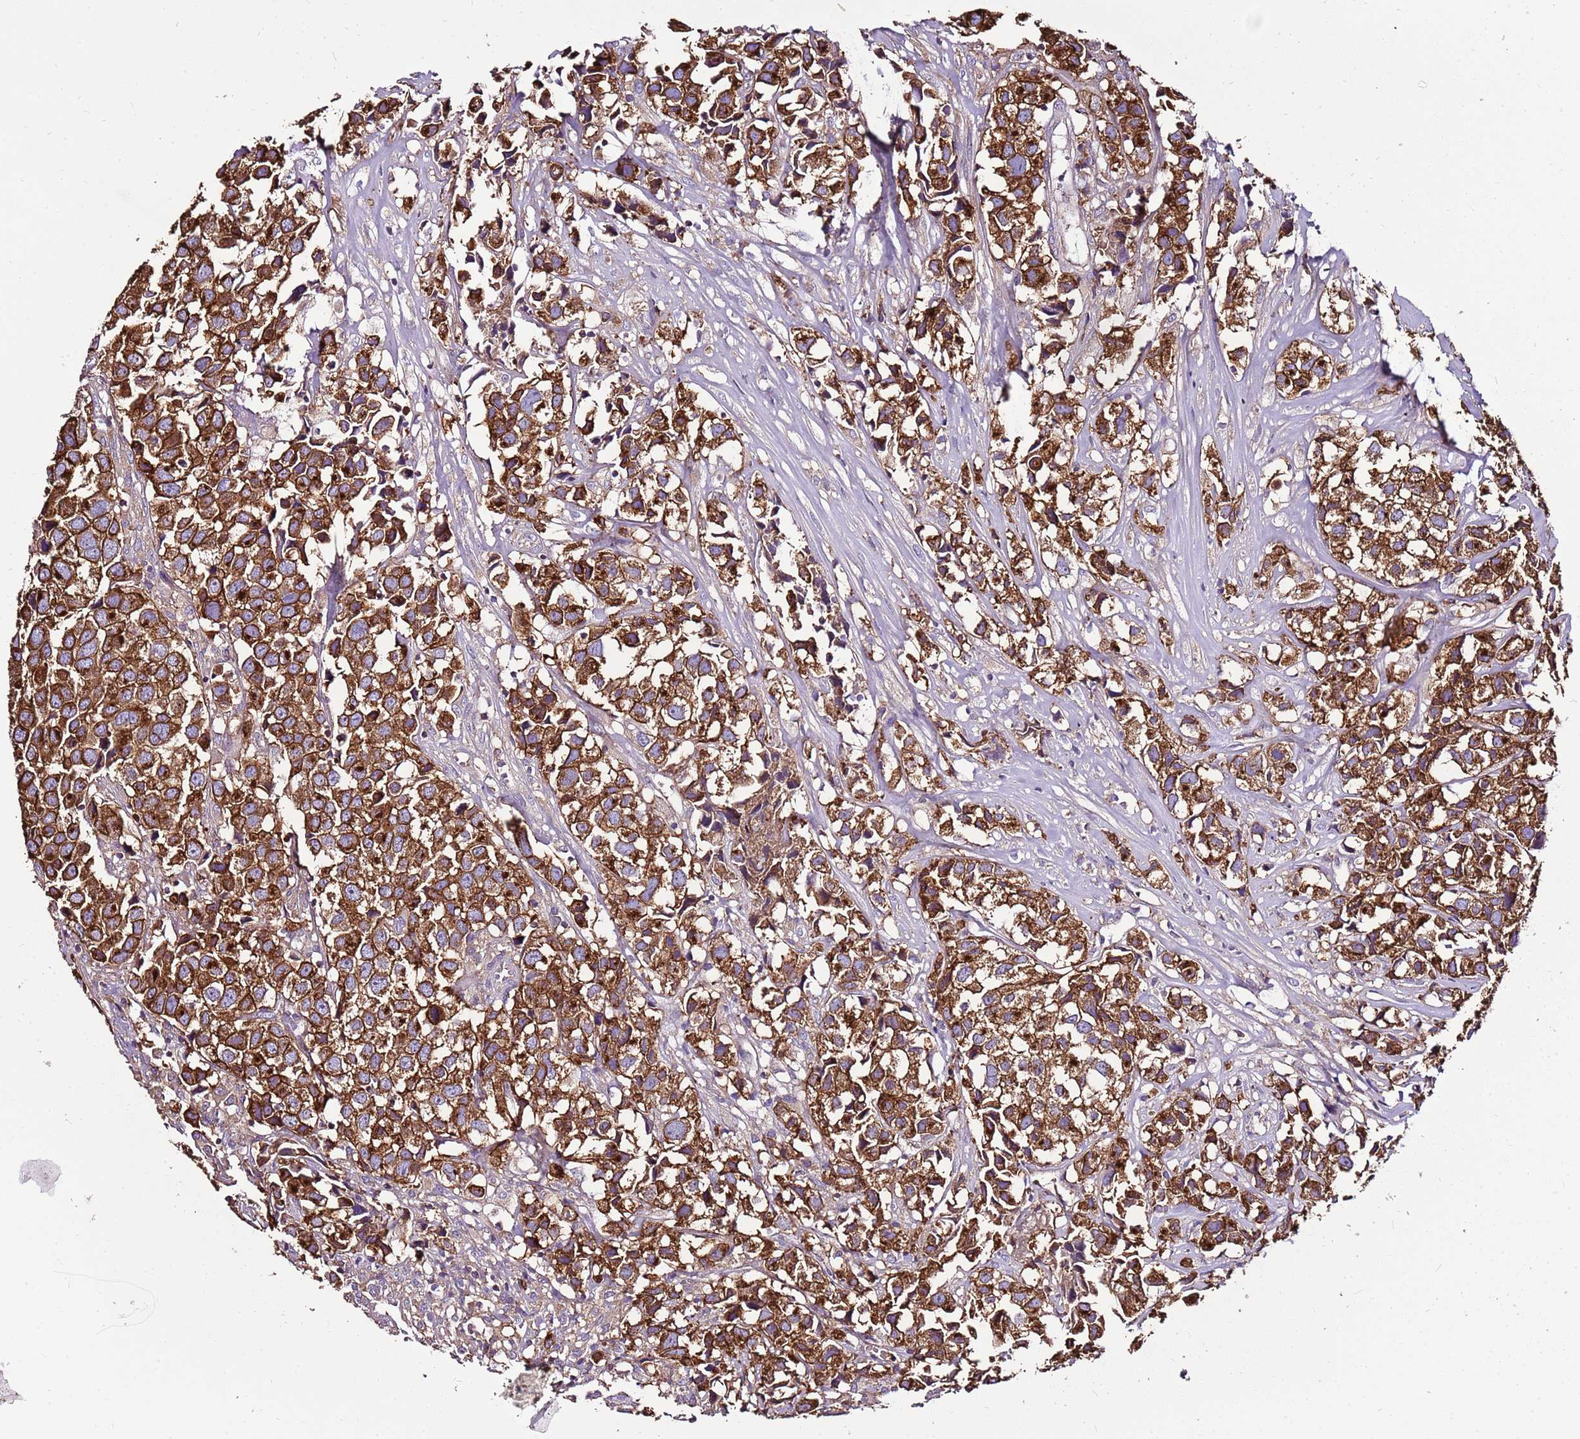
{"staining": {"intensity": "strong", "quantity": ">75%", "location": "cytoplasmic/membranous"}, "tissue": "urothelial cancer", "cell_type": "Tumor cells", "image_type": "cancer", "snomed": [{"axis": "morphology", "description": "Urothelial carcinoma, High grade"}, {"axis": "topography", "description": "Urinary bladder"}], "caption": "Immunohistochemistry (IHC) of human urothelial carcinoma (high-grade) reveals high levels of strong cytoplasmic/membranous positivity in approximately >75% of tumor cells.", "gene": "ATXN2L", "patient": {"sex": "female", "age": 75}}